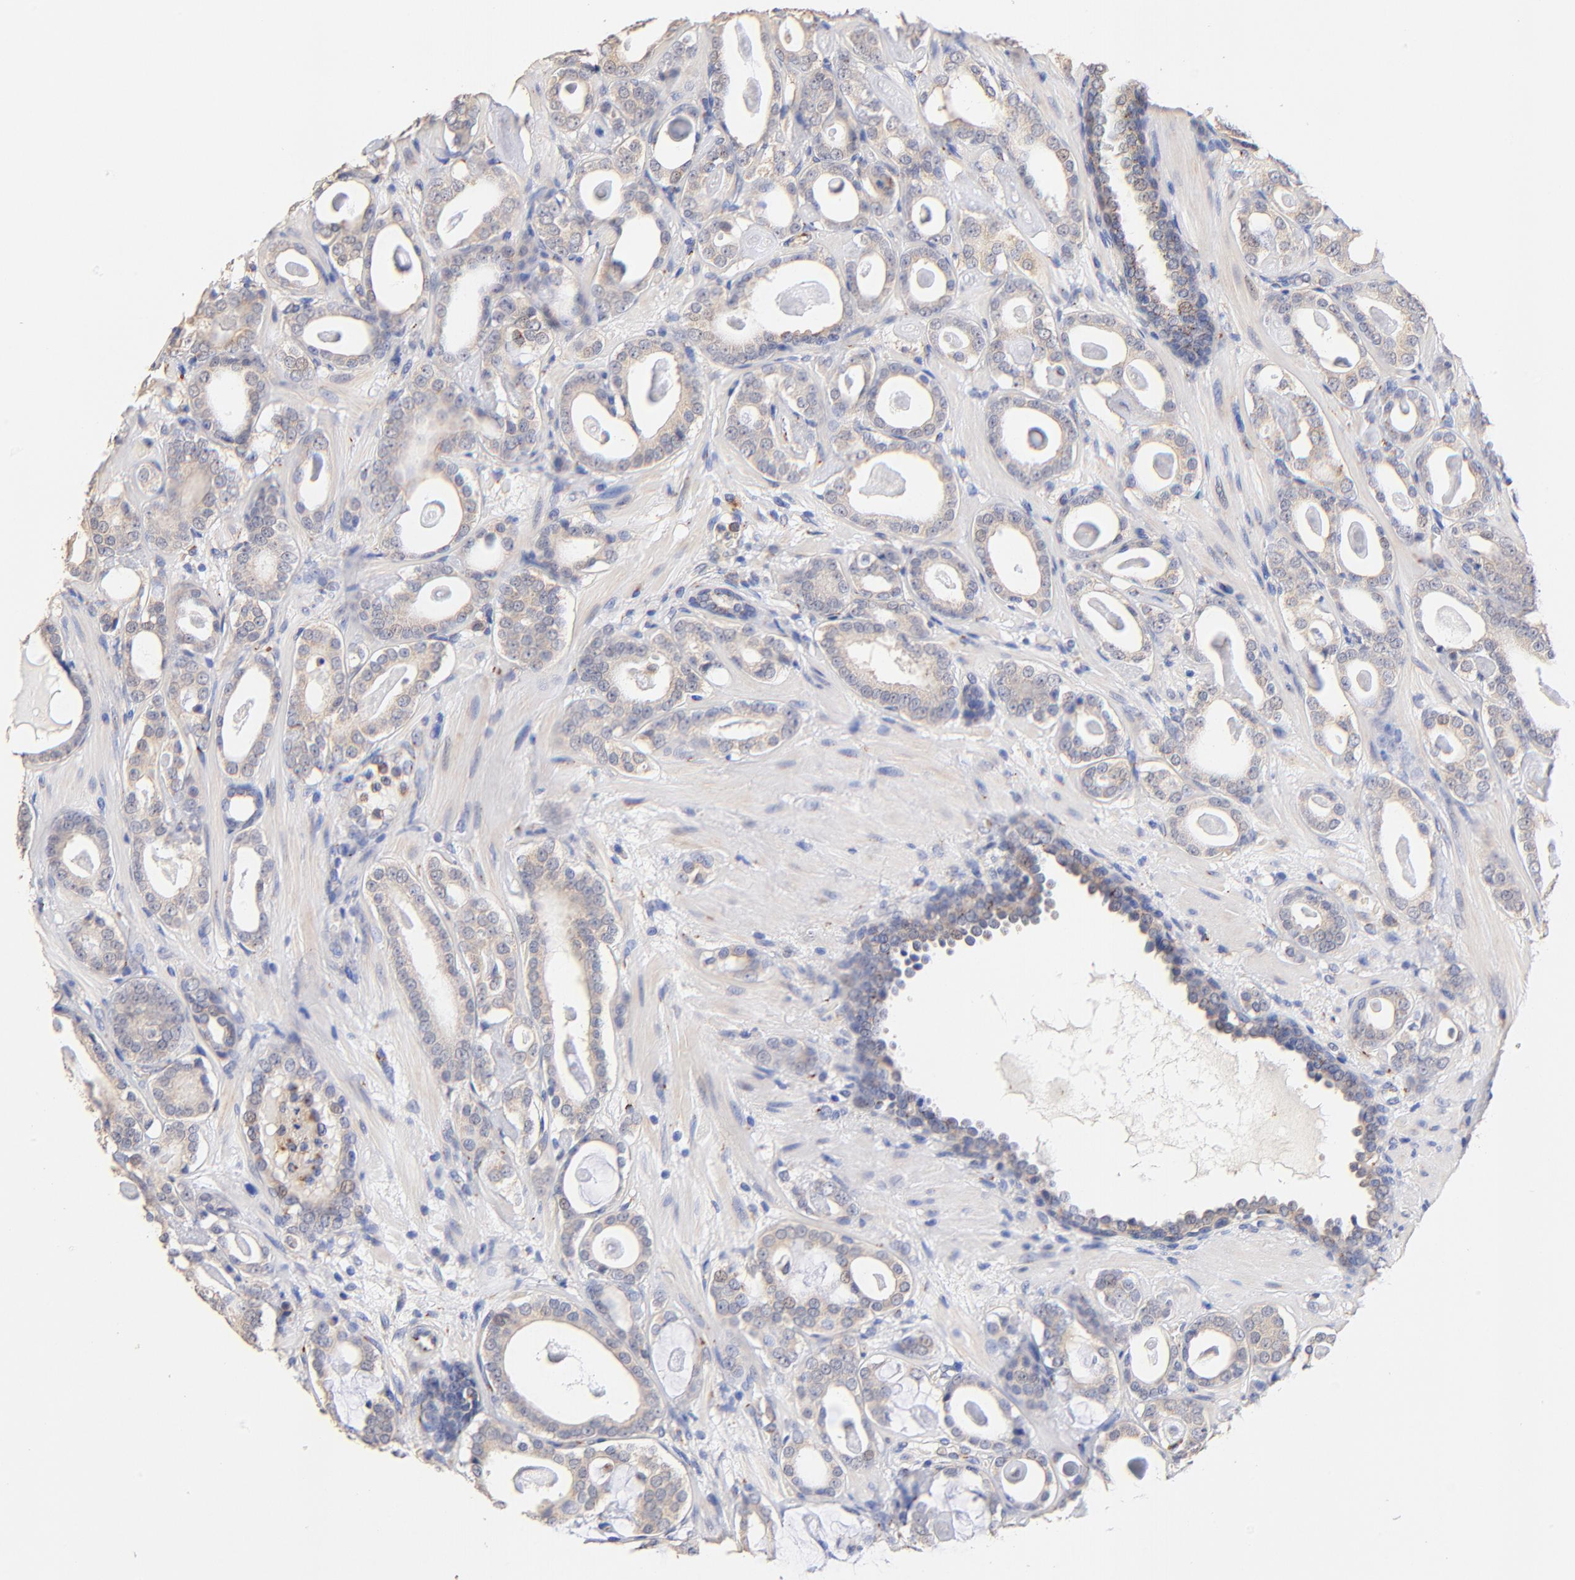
{"staining": {"intensity": "weak", "quantity": ">75%", "location": "cytoplasmic/membranous"}, "tissue": "prostate cancer", "cell_type": "Tumor cells", "image_type": "cancer", "snomed": [{"axis": "morphology", "description": "Adenocarcinoma, Low grade"}, {"axis": "topography", "description": "Prostate"}], "caption": "Brown immunohistochemical staining in prostate low-grade adenocarcinoma reveals weak cytoplasmic/membranous expression in approximately >75% of tumor cells.", "gene": "FMNL3", "patient": {"sex": "male", "age": 57}}